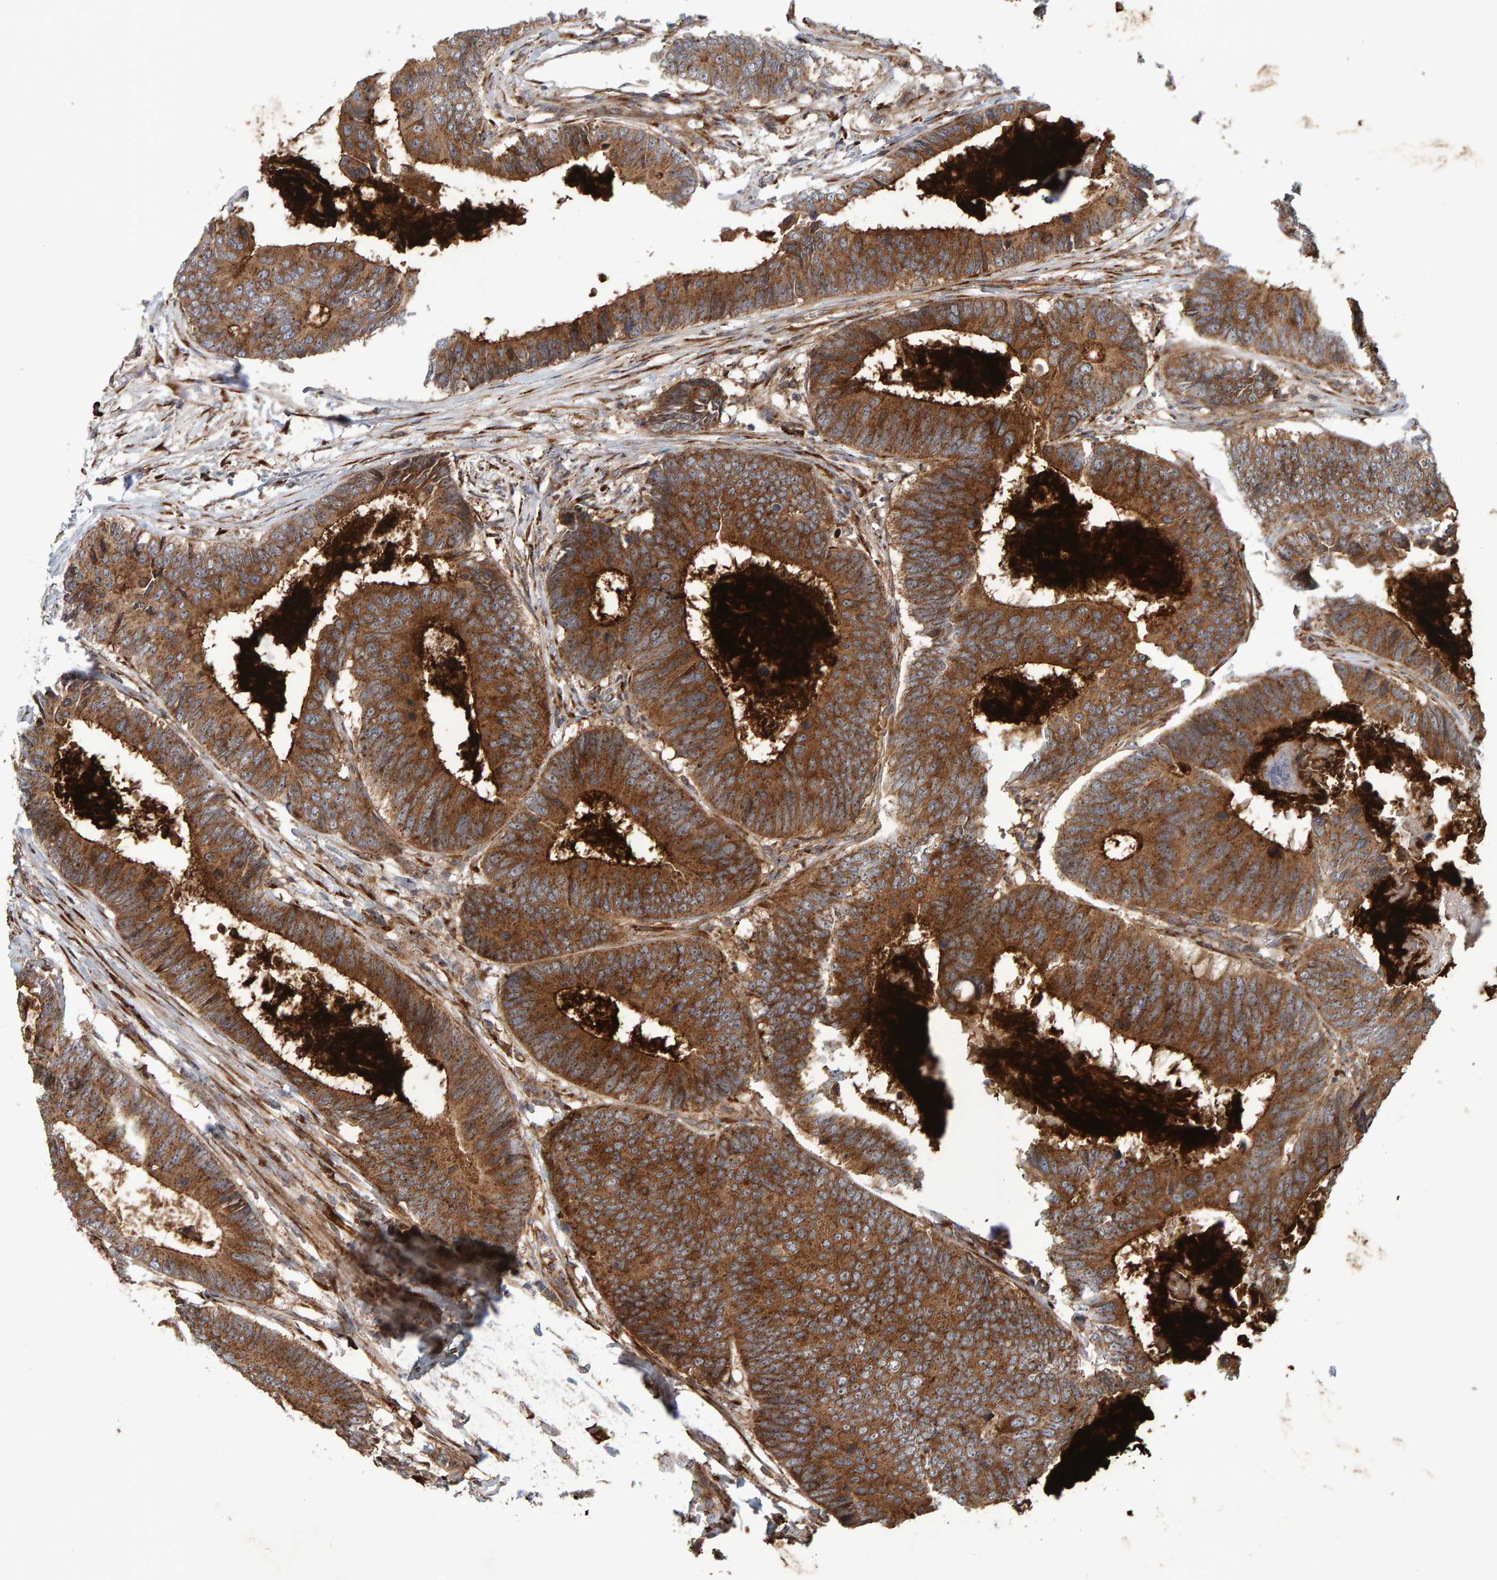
{"staining": {"intensity": "strong", "quantity": ">75%", "location": "cytoplasmic/membranous"}, "tissue": "colorectal cancer", "cell_type": "Tumor cells", "image_type": "cancer", "snomed": [{"axis": "morphology", "description": "Adenocarcinoma, NOS"}, {"axis": "topography", "description": "Colon"}], "caption": "Protein positivity by immunohistochemistry shows strong cytoplasmic/membranous staining in approximately >75% of tumor cells in colorectal cancer (adenocarcinoma).", "gene": "BAIAP2", "patient": {"sex": "male", "age": 56}}